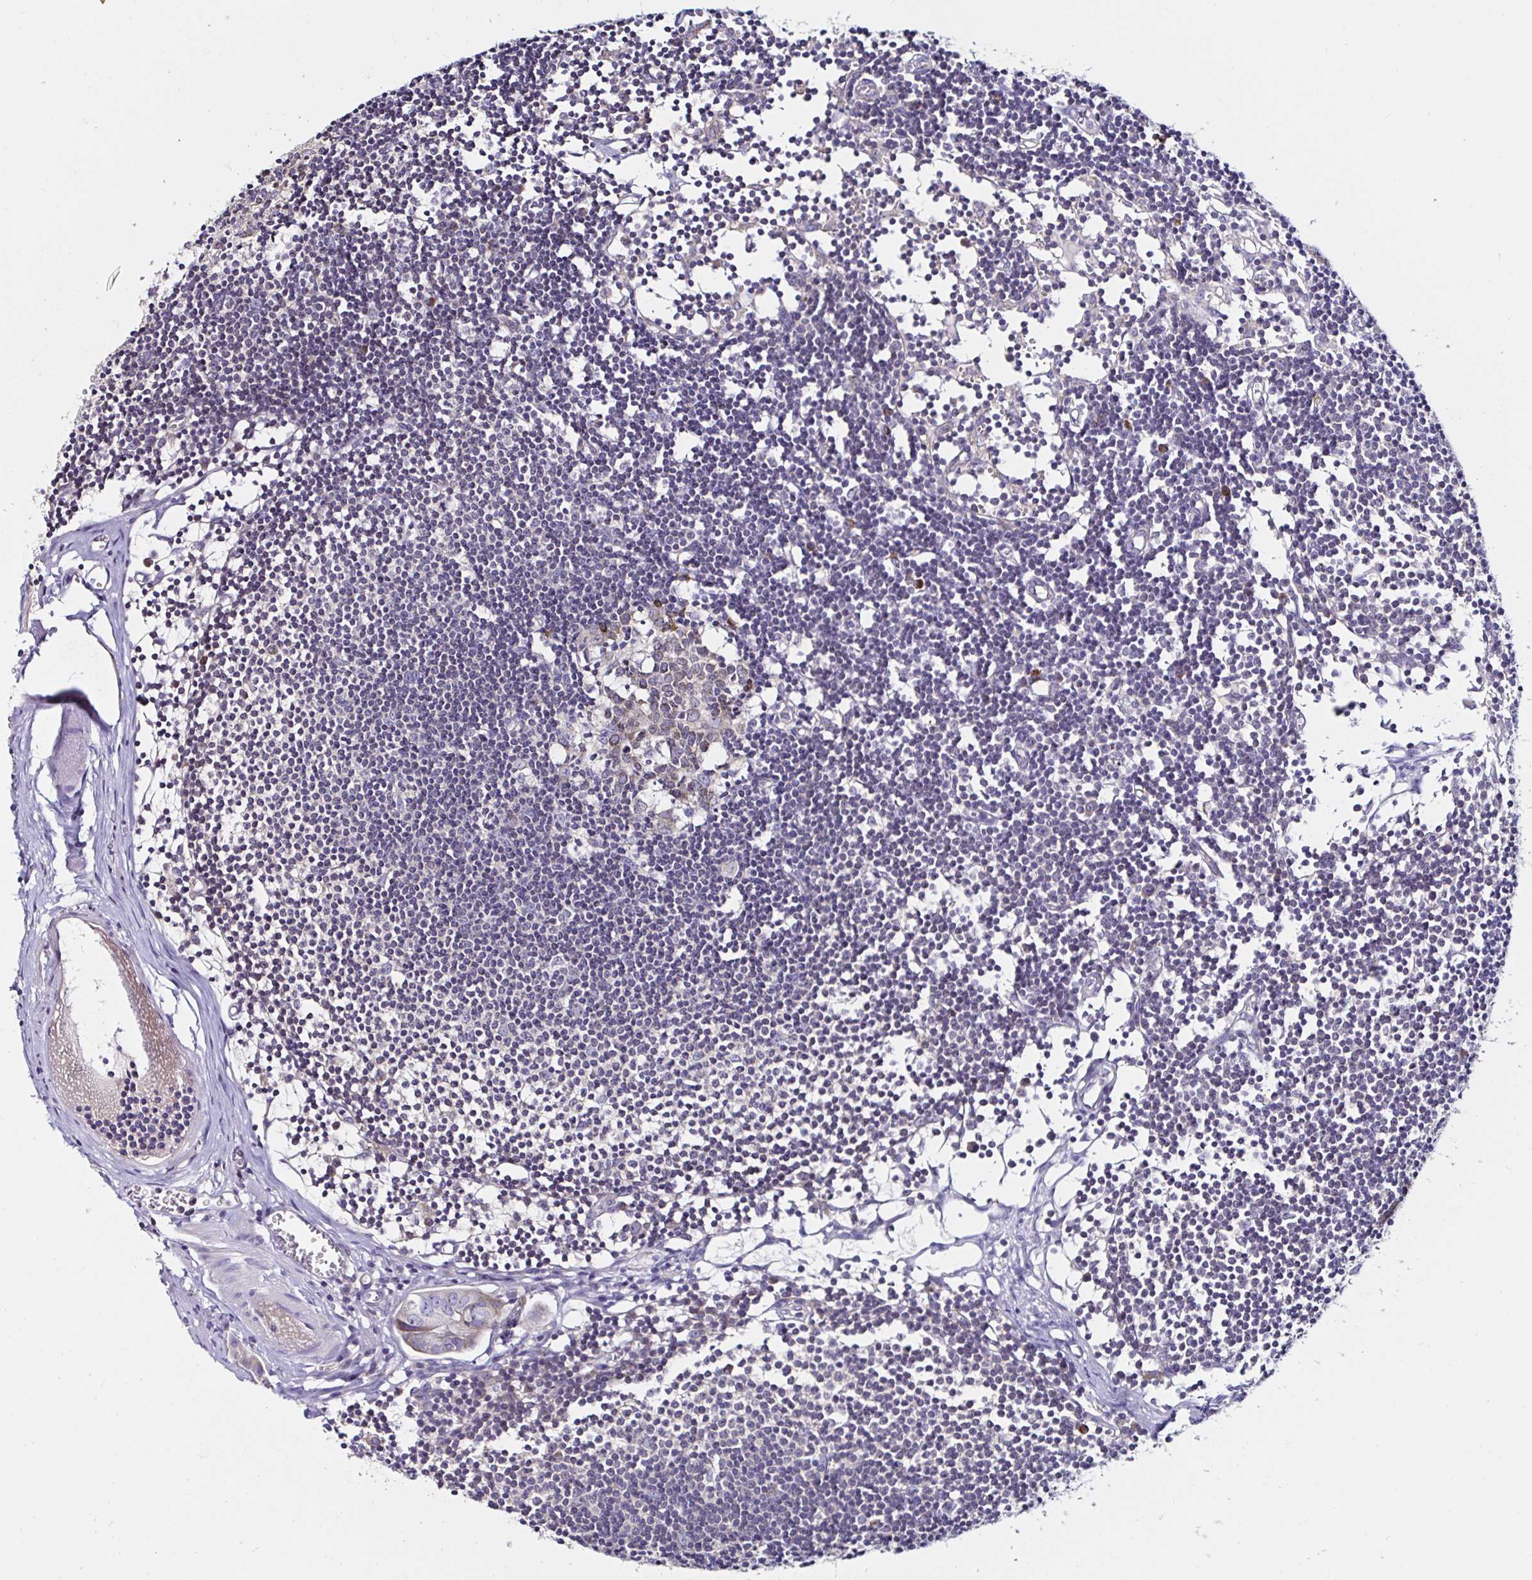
{"staining": {"intensity": "weak", "quantity": "<25%", "location": "cytoplasmic/membranous"}, "tissue": "lymph node", "cell_type": "Germinal center cells", "image_type": "normal", "snomed": [{"axis": "morphology", "description": "Normal tissue, NOS"}, {"axis": "topography", "description": "Lymph node"}], "caption": "An image of lymph node stained for a protein exhibits no brown staining in germinal center cells.", "gene": "VSIG2", "patient": {"sex": "female", "age": 11}}